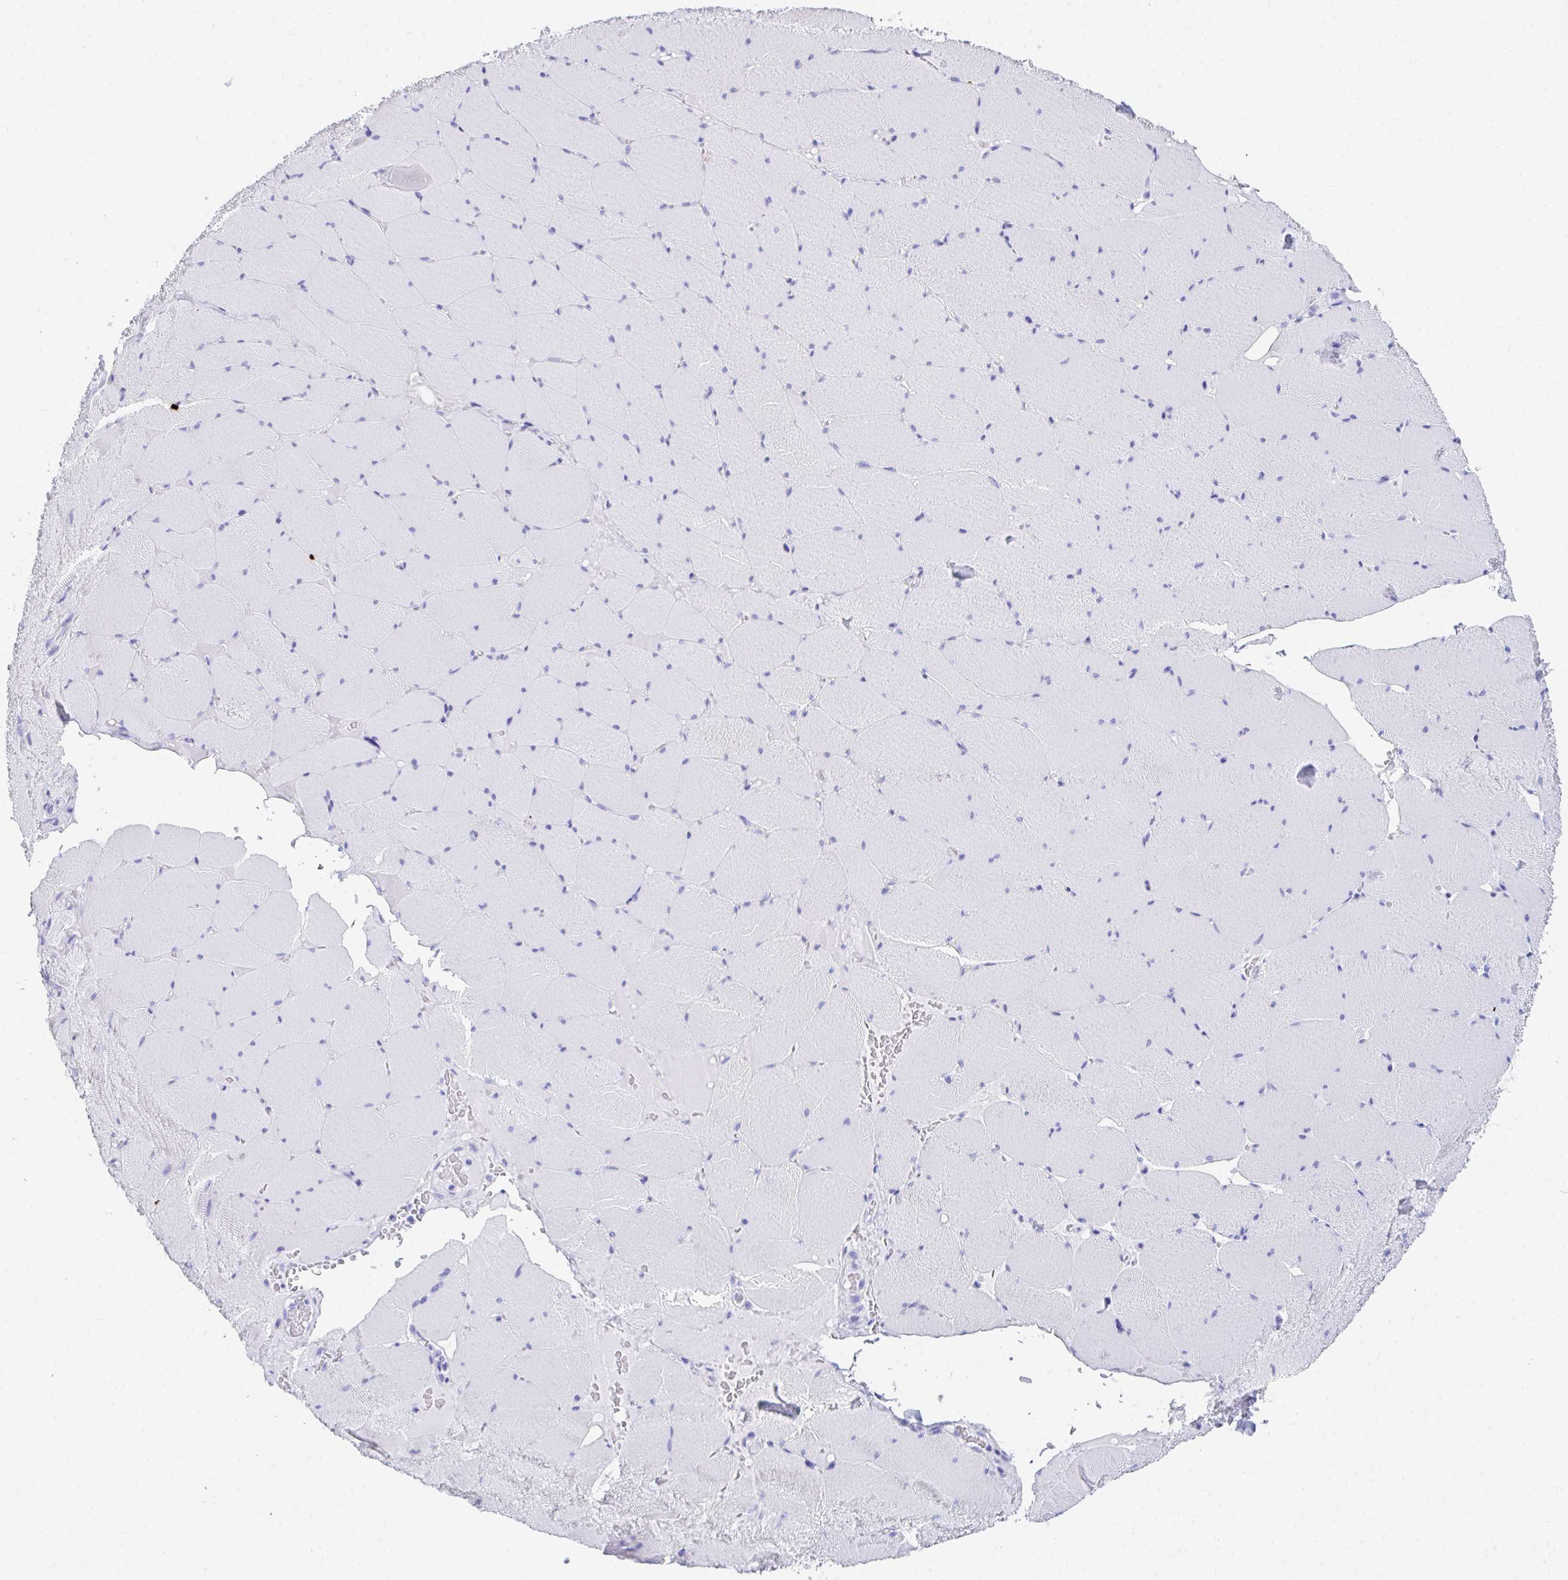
{"staining": {"intensity": "negative", "quantity": "none", "location": "none"}, "tissue": "skeletal muscle", "cell_type": "Myocytes", "image_type": "normal", "snomed": [{"axis": "morphology", "description": "Normal tissue, NOS"}, {"axis": "topography", "description": "Skeletal muscle"}, {"axis": "topography", "description": "Head-Neck"}], "caption": "Unremarkable skeletal muscle was stained to show a protein in brown. There is no significant expression in myocytes. The staining is performed using DAB brown chromogen with nuclei counter-stained in using hematoxylin.", "gene": "CD7", "patient": {"sex": "male", "age": 66}}